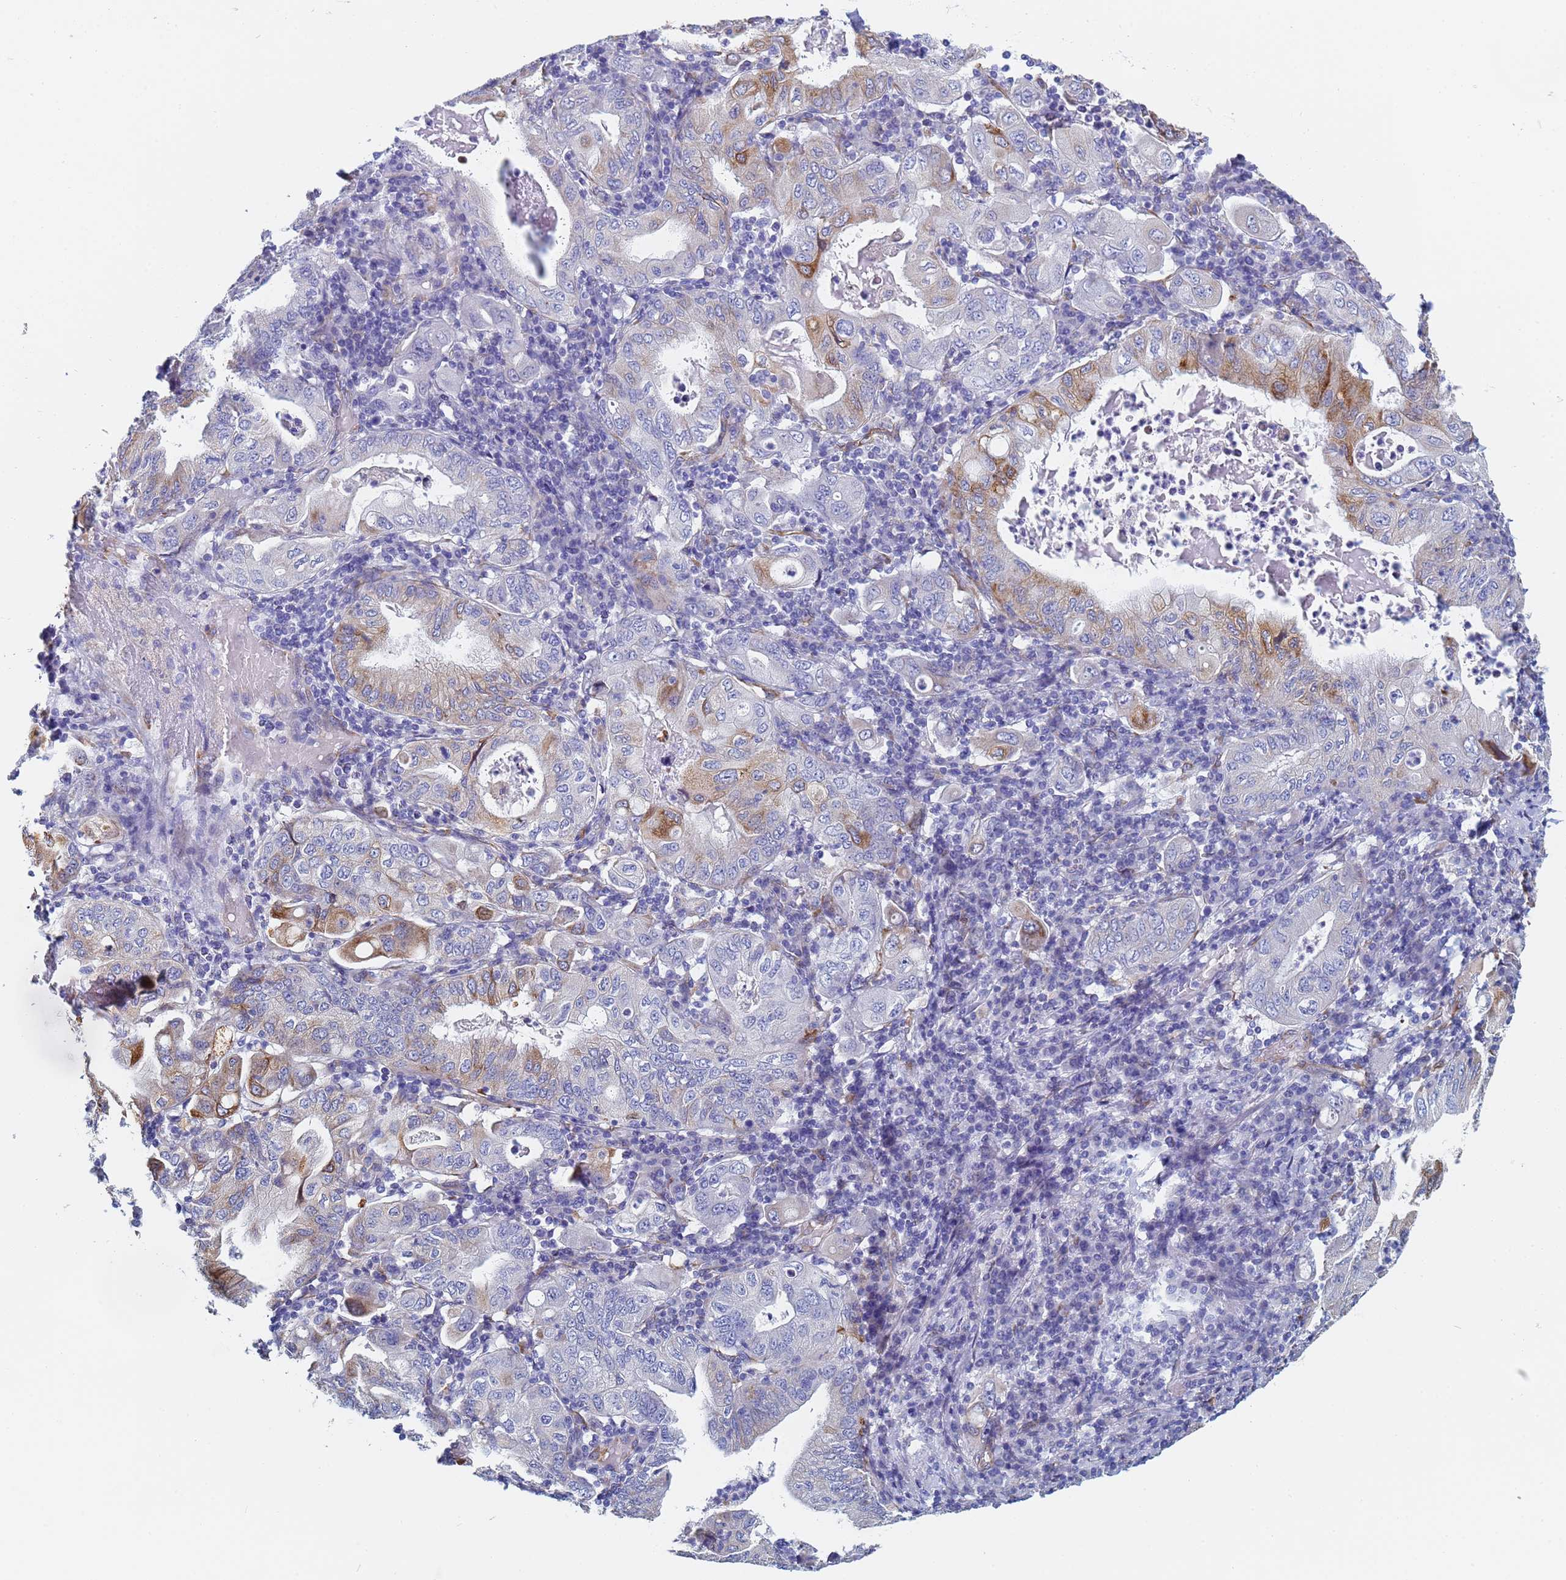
{"staining": {"intensity": "moderate", "quantity": "<25%", "location": "cytoplasmic/membranous"}, "tissue": "stomach cancer", "cell_type": "Tumor cells", "image_type": "cancer", "snomed": [{"axis": "morphology", "description": "Normal tissue, NOS"}, {"axis": "morphology", "description": "Adenocarcinoma, NOS"}, {"axis": "topography", "description": "Esophagus"}, {"axis": "topography", "description": "Stomach, upper"}, {"axis": "topography", "description": "Peripheral nerve tissue"}], "caption": "Human stomach cancer stained with a brown dye exhibits moderate cytoplasmic/membranous positive expression in approximately <25% of tumor cells.", "gene": "GDAP2", "patient": {"sex": "male", "age": 62}}